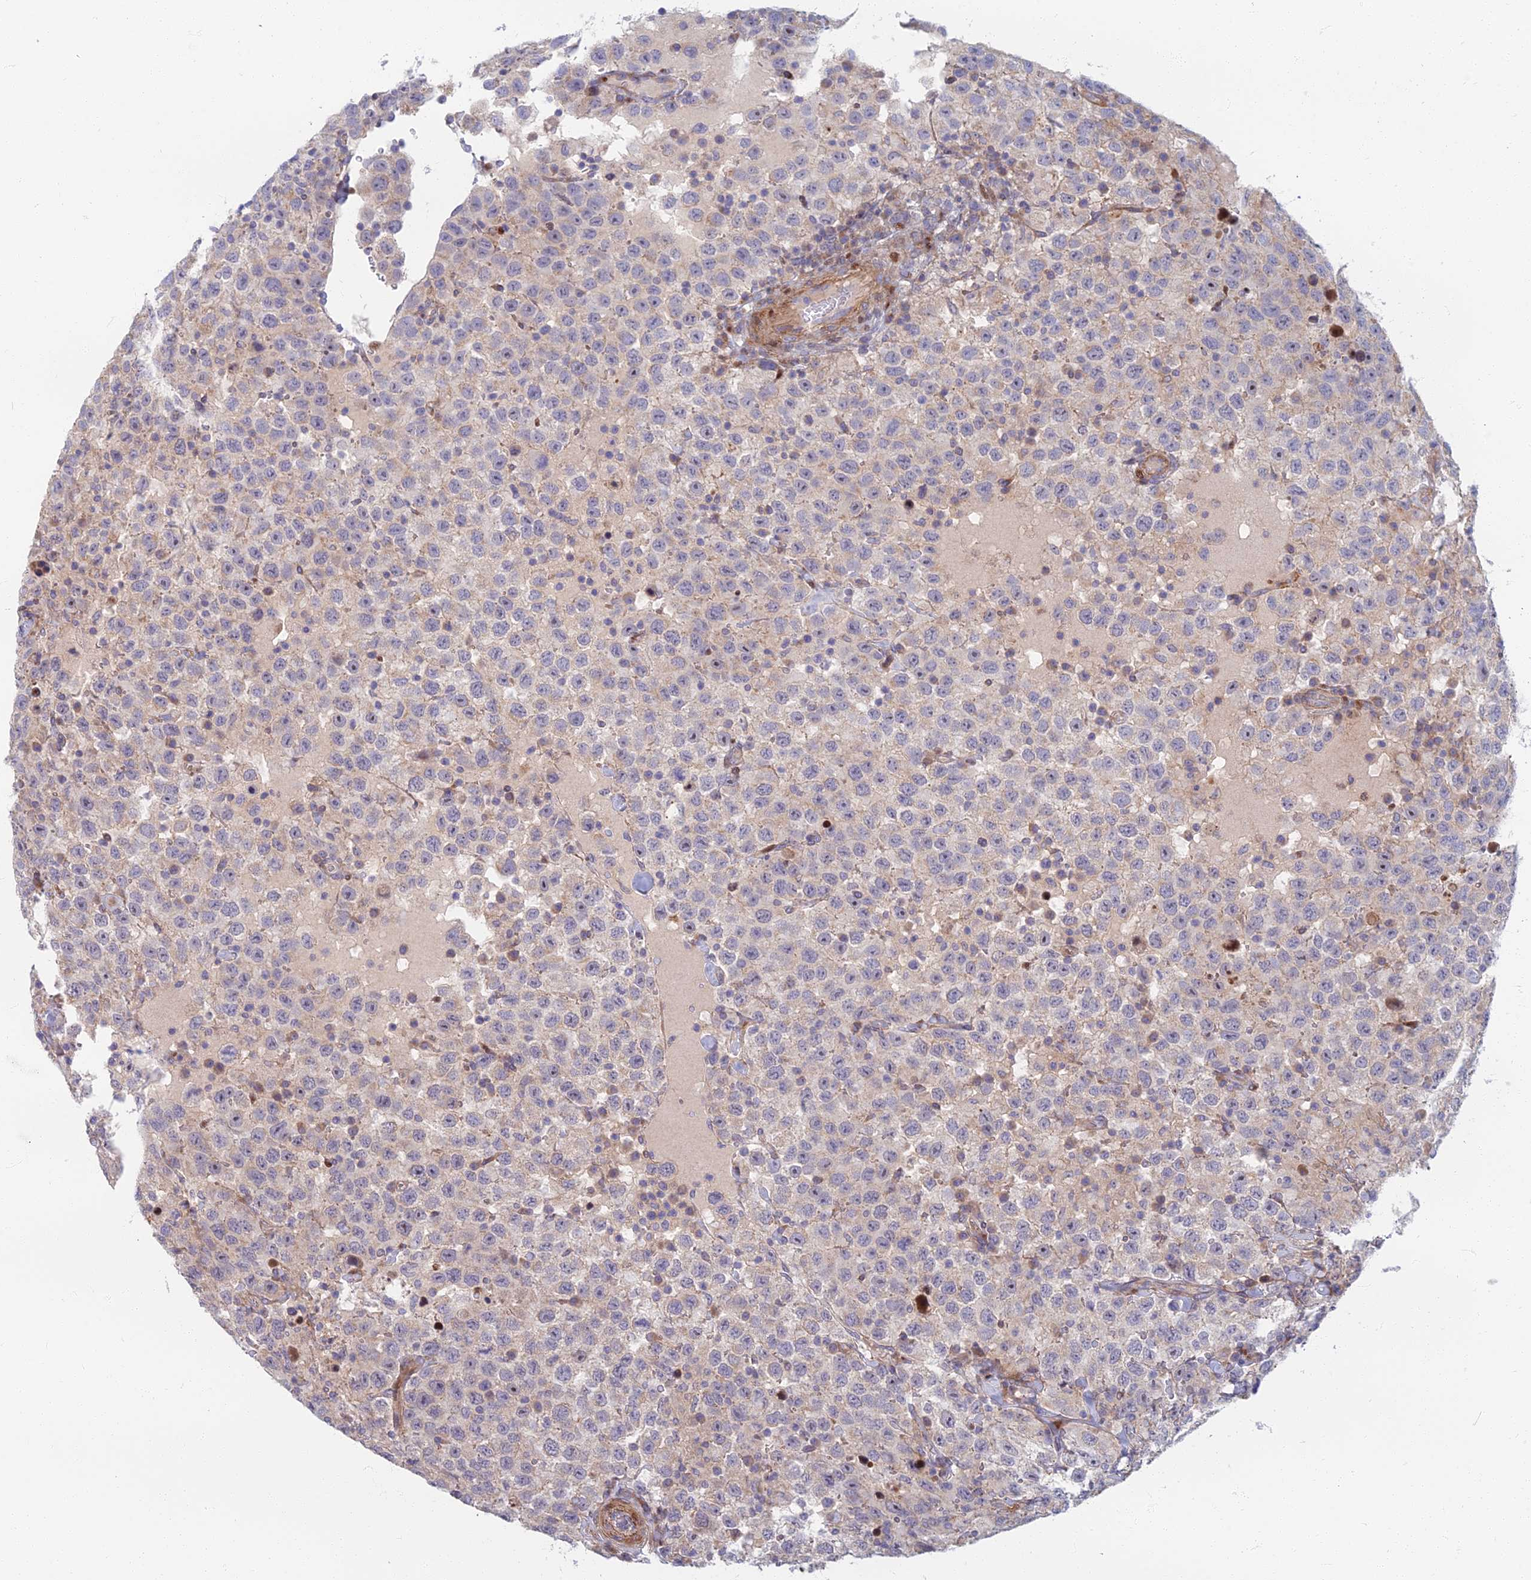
{"staining": {"intensity": "negative", "quantity": "none", "location": "none"}, "tissue": "testis cancer", "cell_type": "Tumor cells", "image_type": "cancer", "snomed": [{"axis": "morphology", "description": "Seminoma, NOS"}, {"axis": "topography", "description": "Testis"}], "caption": "The photomicrograph displays no significant expression in tumor cells of testis cancer. (Stains: DAB (3,3'-diaminobenzidine) immunohistochemistry (IHC) with hematoxylin counter stain, Microscopy: brightfield microscopy at high magnification).", "gene": "C15orf40", "patient": {"sex": "male", "age": 41}}